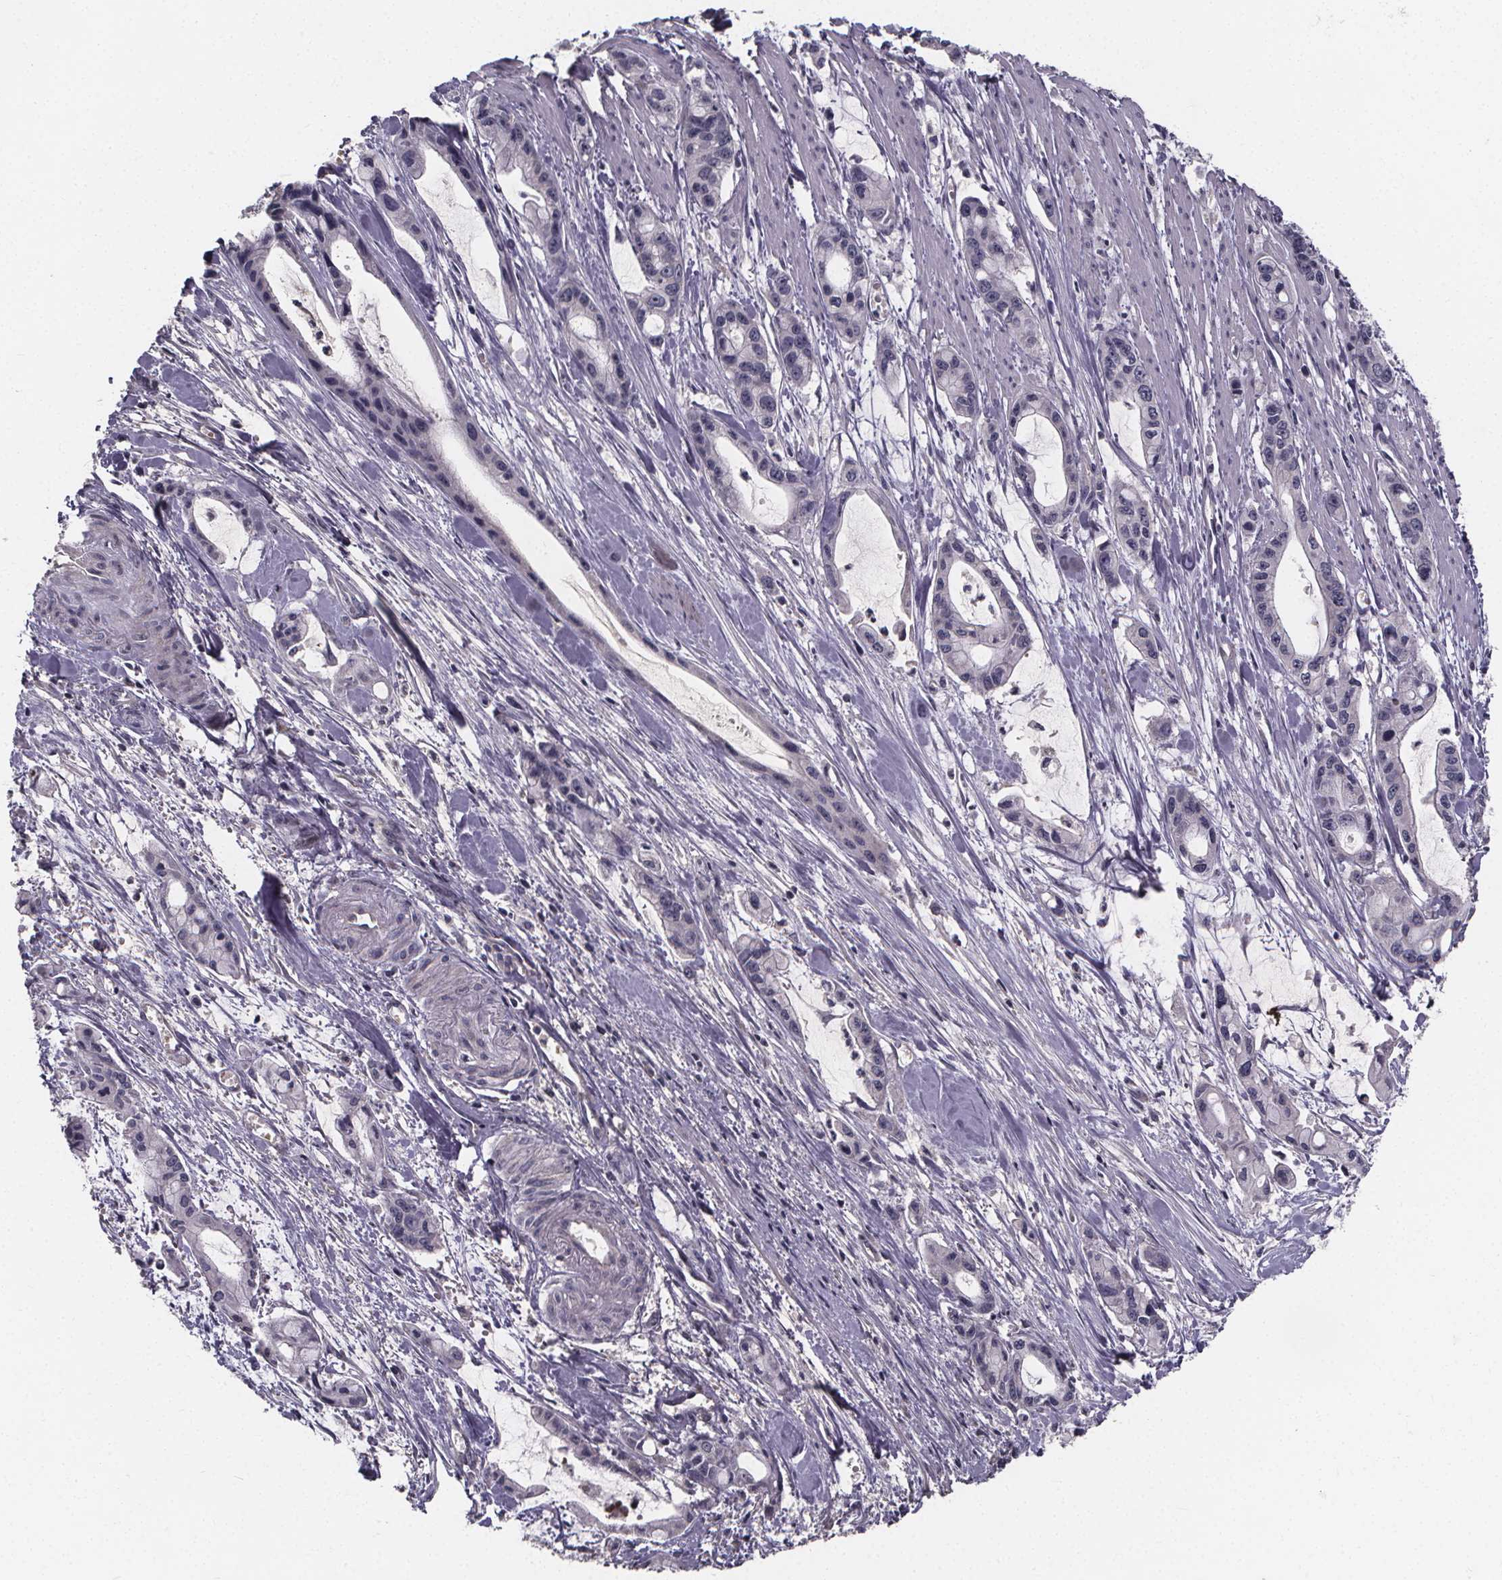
{"staining": {"intensity": "negative", "quantity": "none", "location": "none"}, "tissue": "pancreatic cancer", "cell_type": "Tumor cells", "image_type": "cancer", "snomed": [{"axis": "morphology", "description": "Adenocarcinoma, NOS"}, {"axis": "topography", "description": "Pancreas"}], "caption": "Tumor cells are negative for protein expression in human pancreatic cancer.", "gene": "AGT", "patient": {"sex": "male", "age": 48}}